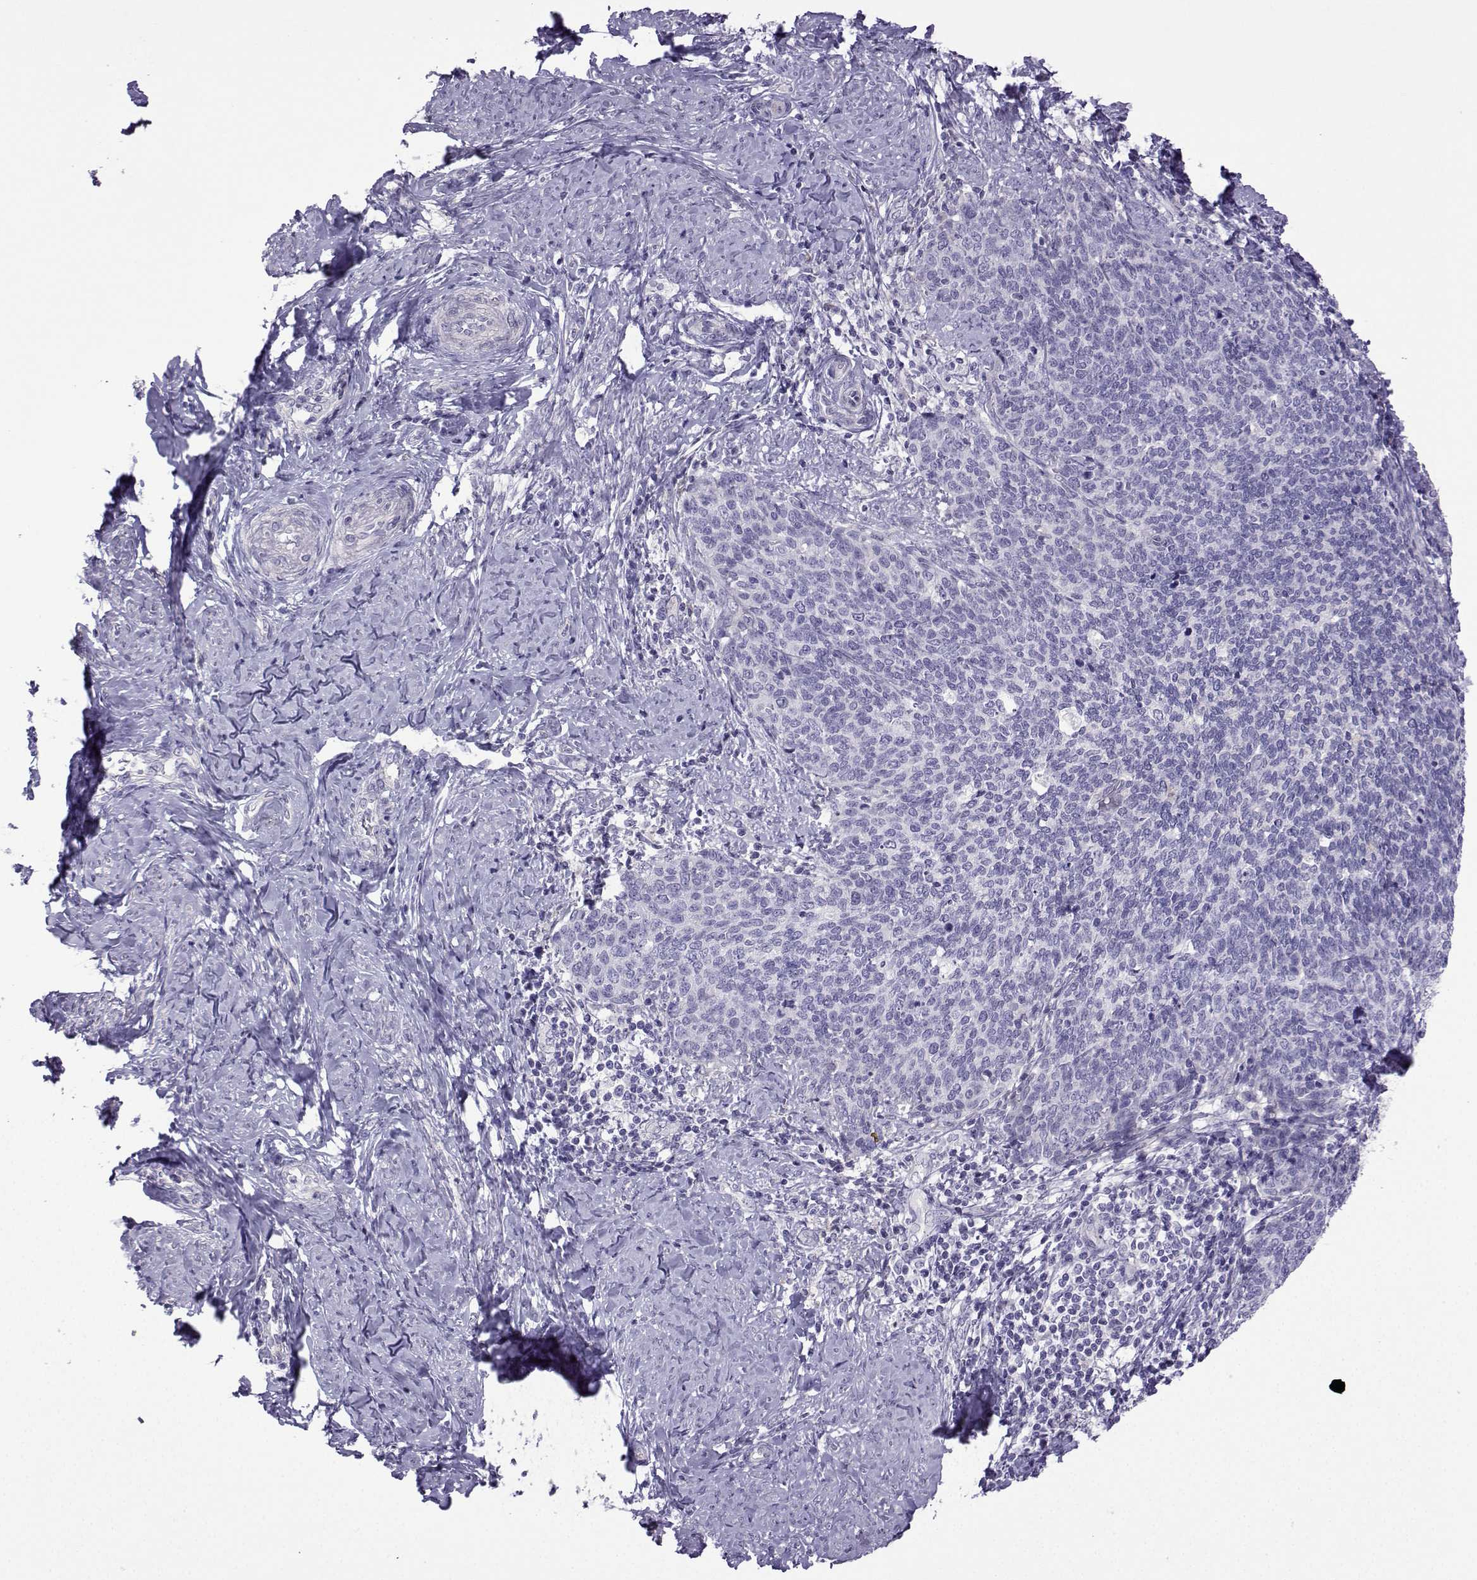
{"staining": {"intensity": "negative", "quantity": "none", "location": "none"}, "tissue": "cervical cancer", "cell_type": "Tumor cells", "image_type": "cancer", "snomed": [{"axis": "morphology", "description": "Normal tissue, NOS"}, {"axis": "morphology", "description": "Squamous cell carcinoma, NOS"}, {"axis": "topography", "description": "Cervix"}], "caption": "There is no significant staining in tumor cells of cervical squamous cell carcinoma.", "gene": "CFAP70", "patient": {"sex": "female", "age": 39}}